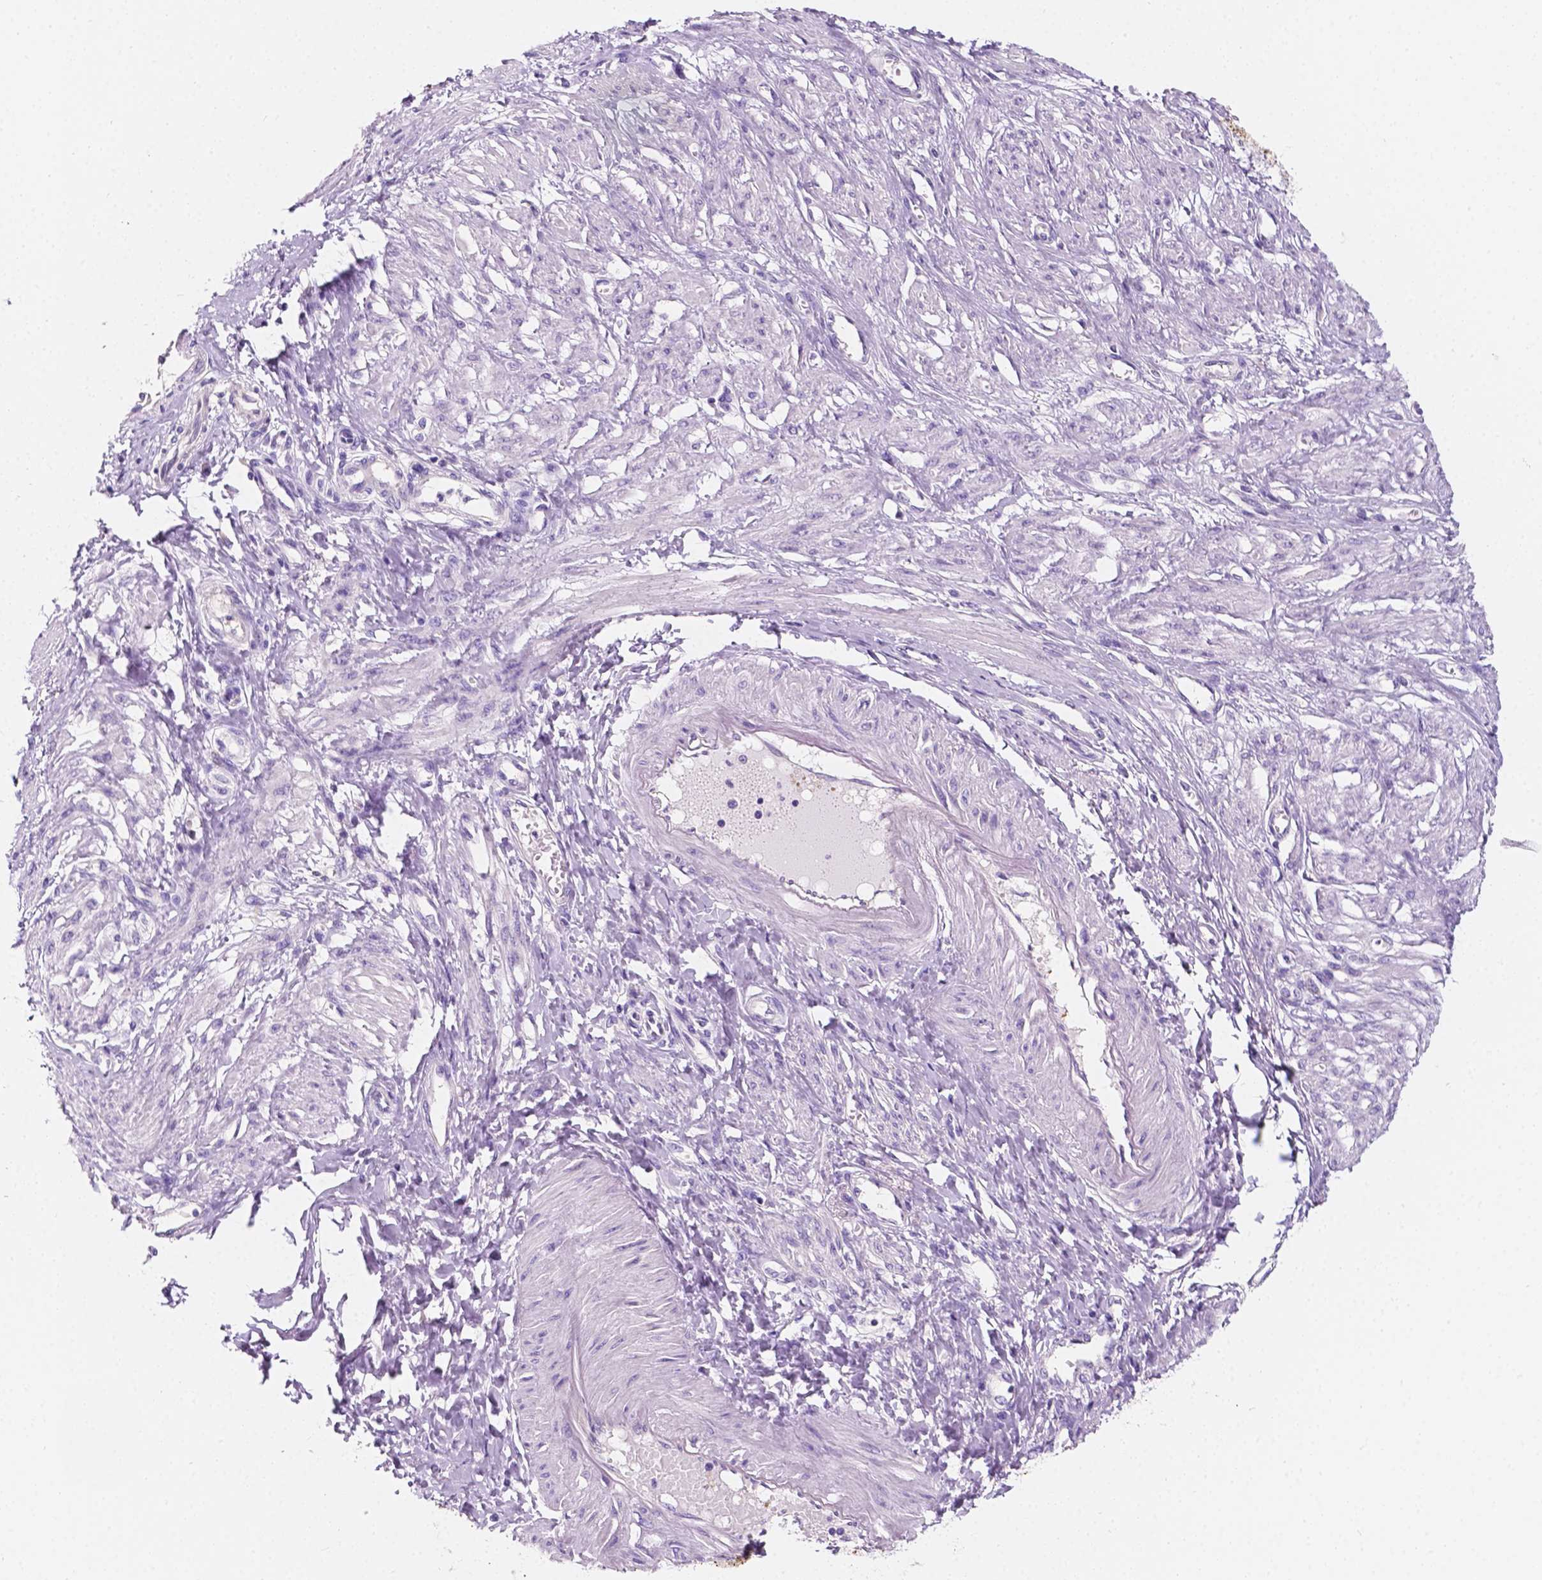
{"staining": {"intensity": "negative", "quantity": "none", "location": "none"}, "tissue": "smooth muscle", "cell_type": "Smooth muscle cells", "image_type": "normal", "snomed": [{"axis": "morphology", "description": "Normal tissue, NOS"}, {"axis": "topography", "description": "Smooth muscle"}, {"axis": "topography", "description": "Uterus"}], "caption": "Micrograph shows no significant protein positivity in smooth muscle cells of unremarkable smooth muscle.", "gene": "SIRT2", "patient": {"sex": "female", "age": 39}}